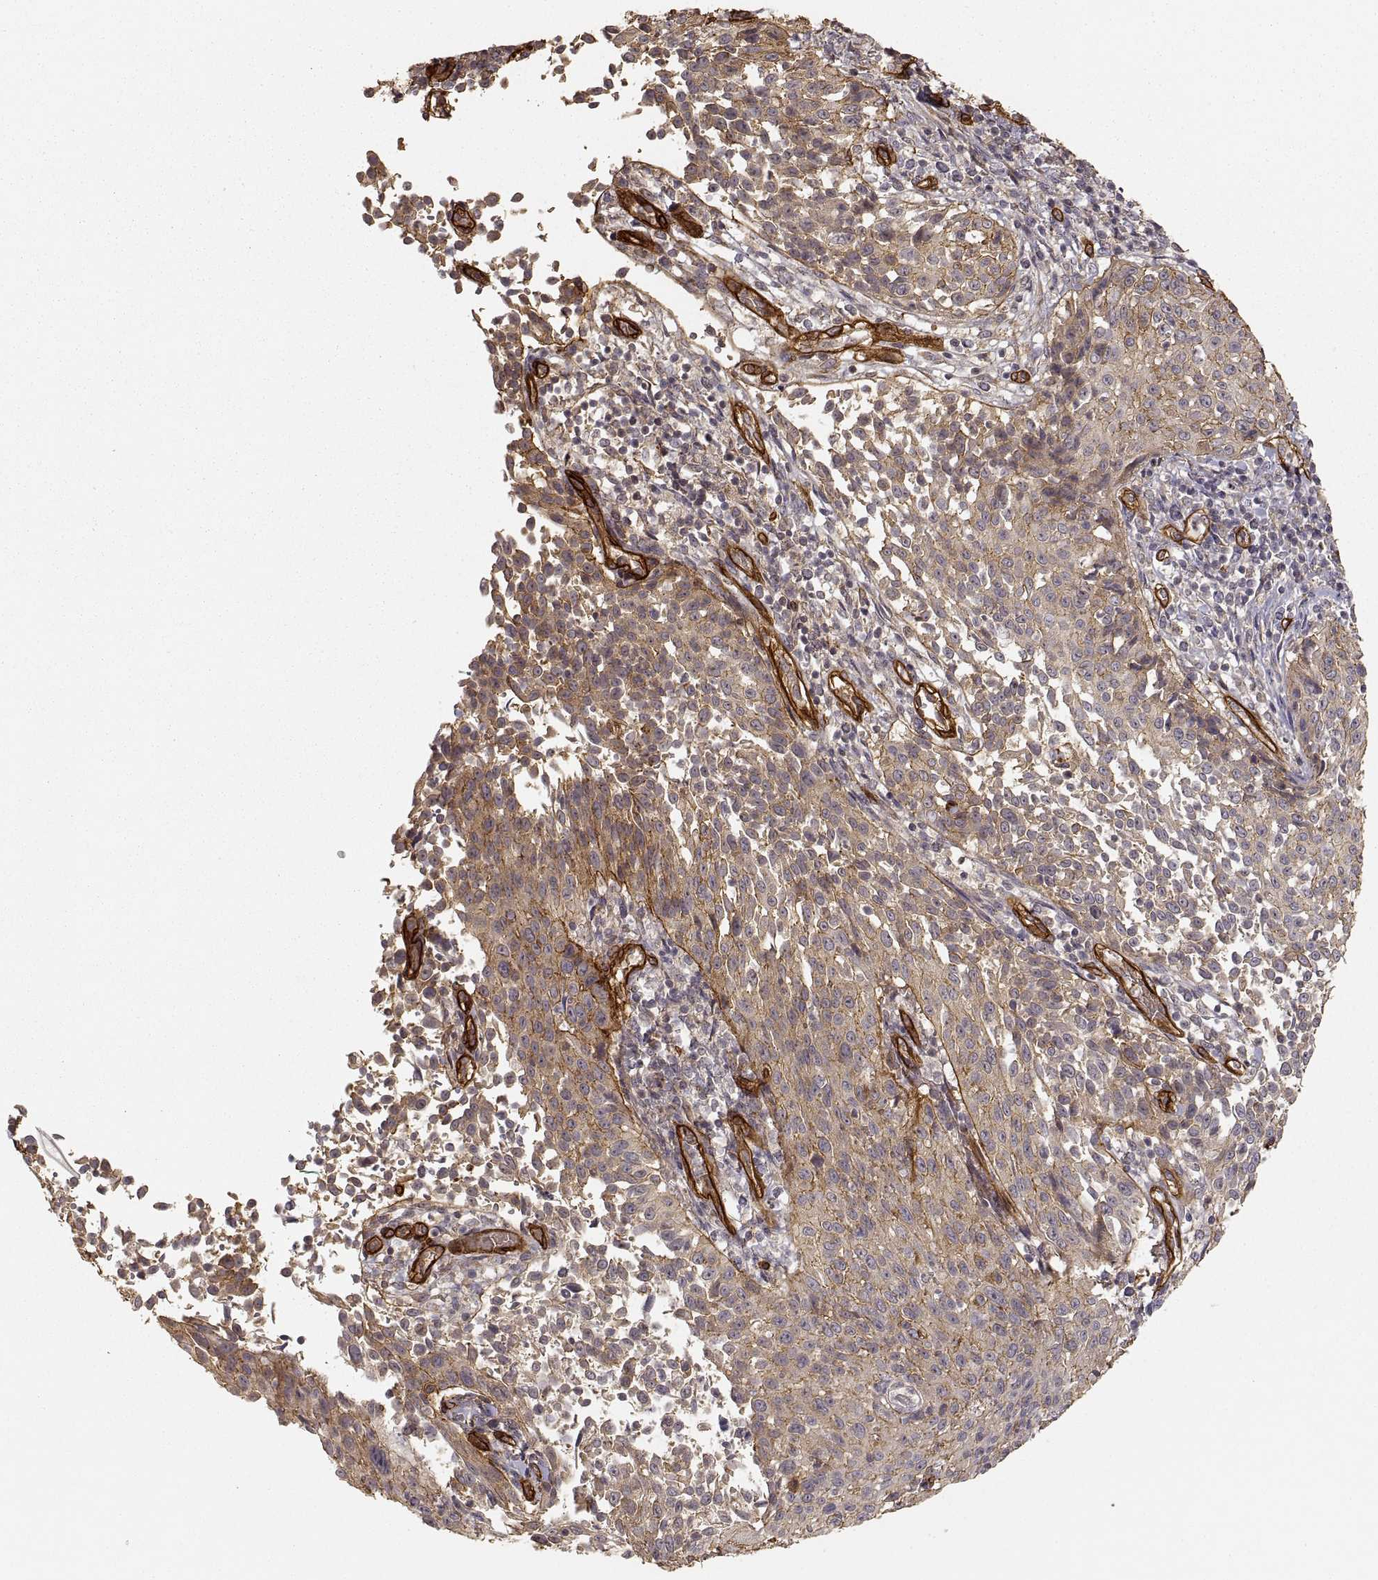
{"staining": {"intensity": "moderate", "quantity": "<25%", "location": "cytoplasmic/membranous"}, "tissue": "cervical cancer", "cell_type": "Tumor cells", "image_type": "cancer", "snomed": [{"axis": "morphology", "description": "Squamous cell carcinoma, NOS"}, {"axis": "topography", "description": "Cervix"}], "caption": "Approximately <25% of tumor cells in cervical squamous cell carcinoma demonstrate moderate cytoplasmic/membranous protein positivity as visualized by brown immunohistochemical staining.", "gene": "LAMA4", "patient": {"sex": "female", "age": 26}}